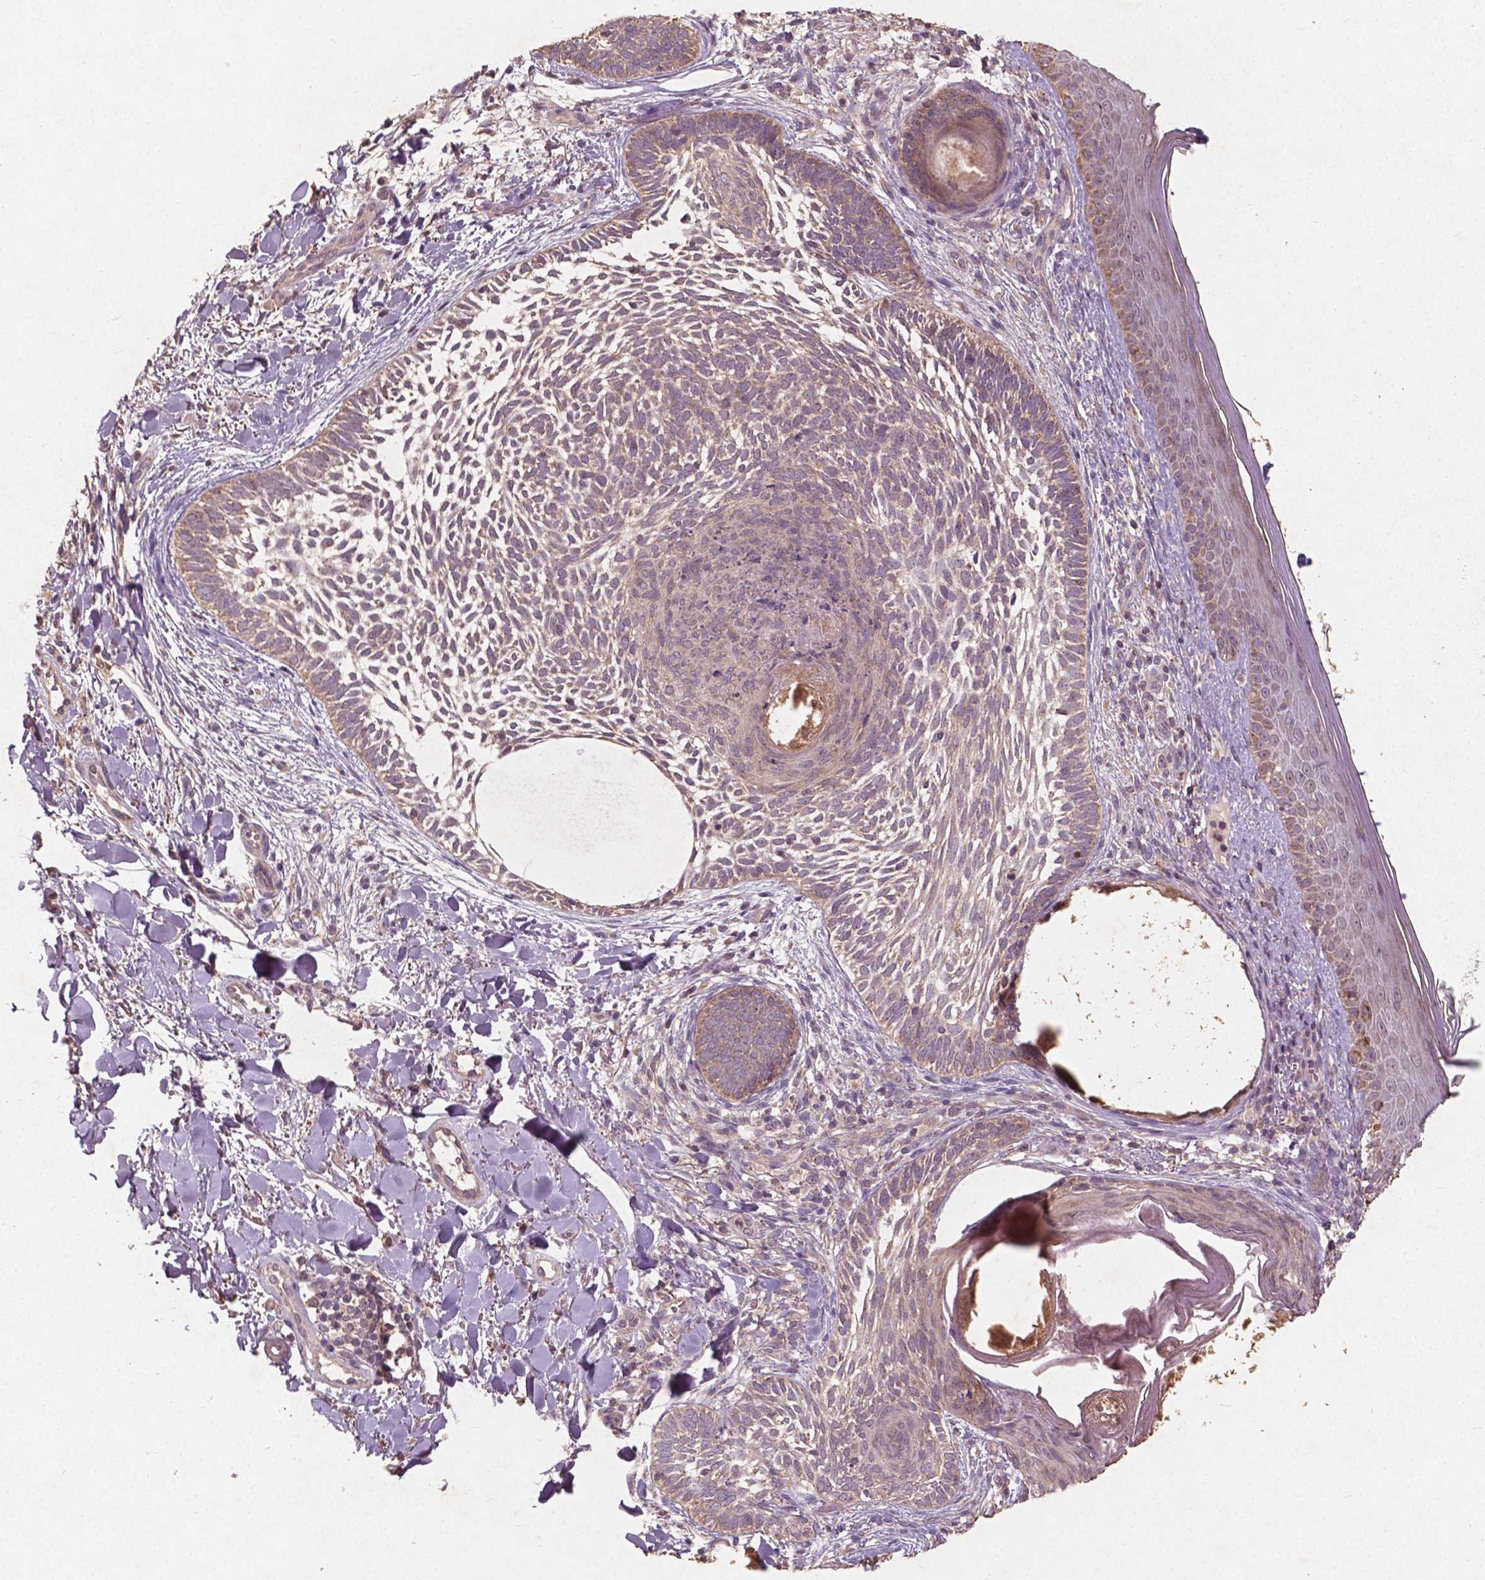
{"staining": {"intensity": "weak", "quantity": ">75%", "location": "cytoplasmic/membranous"}, "tissue": "skin cancer", "cell_type": "Tumor cells", "image_type": "cancer", "snomed": [{"axis": "morphology", "description": "Normal tissue, NOS"}, {"axis": "morphology", "description": "Basal cell carcinoma"}, {"axis": "topography", "description": "Skin"}], "caption": "Immunohistochemistry of skin basal cell carcinoma demonstrates low levels of weak cytoplasmic/membranous expression in about >75% of tumor cells.", "gene": "ST6GALNAC5", "patient": {"sex": "male", "age": 46}}